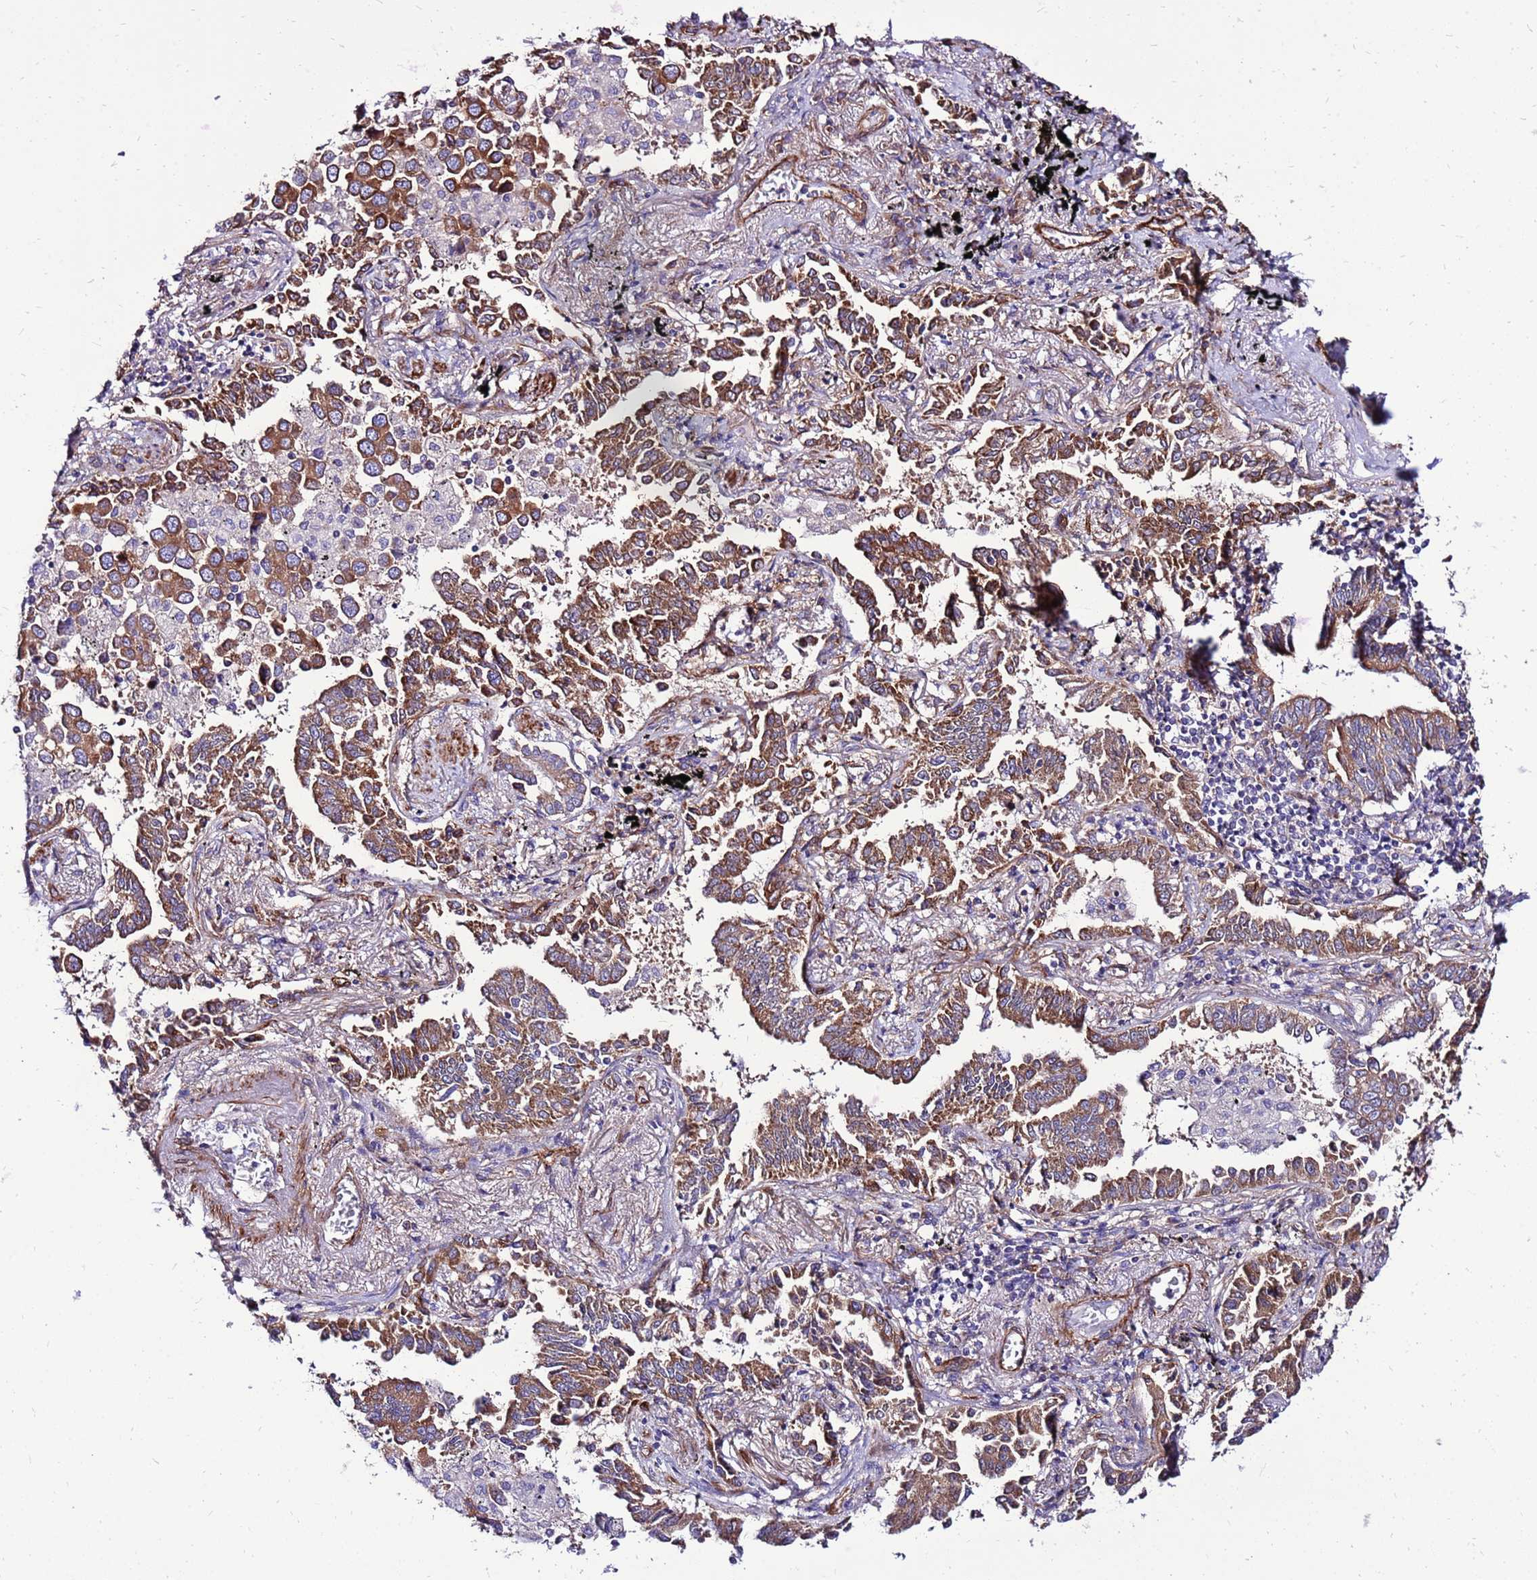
{"staining": {"intensity": "moderate", "quantity": ">75%", "location": "cytoplasmic/membranous"}, "tissue": "lung cancer", "cell_type": "Tumor cells", "image_type": "cancer", "snomed": [{"axis": "morphology", "description": "Adenocarcinoma, NOS"}, {"axis": "topography", "description": "Lung"}], "caption": "Lung cancer stained with IHC reveals moderate cytoplasmic/membranous positivity in about >75% of tumor cells.", "gene": "EI24", "patient": {"sex": "male", "age": 67}}